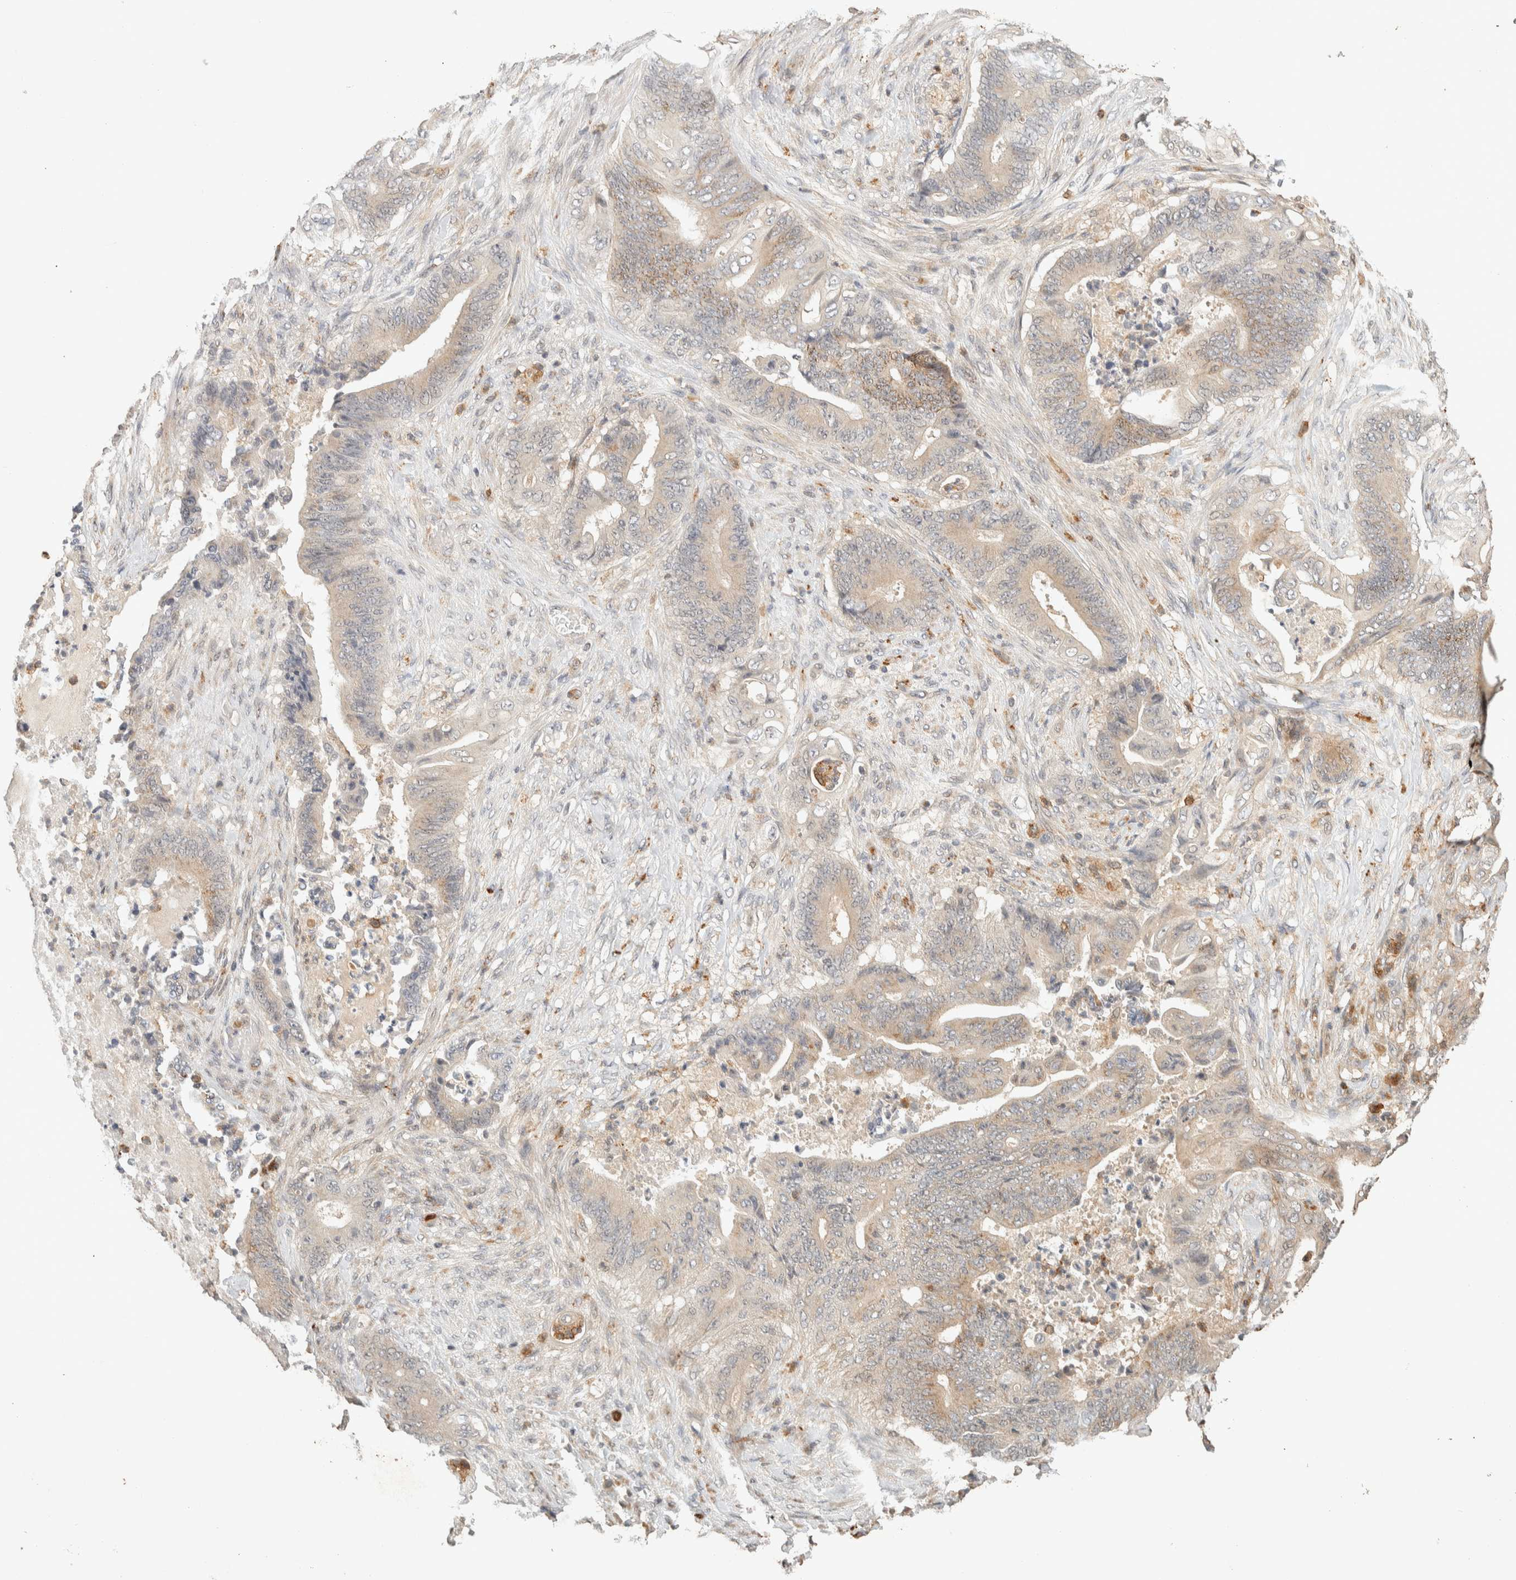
{"staining": {"intensity": "weak", "quantity": "25%-75%", "location": "cytoplasmic/membranous"}, "tissue": "stomach cancer", "cell_type": "Tumor cells", "image_type": "cancer", "snomed": [{"axis": "morphology", "description": "Adenocarcinoma, NOS"}, {"axis": "topography", "description": "Stomach"}], "caption": "Protein positivity by immunohistochemistry exhibits weak cytoplasmic/membranous expression in about 25%-75% of tumor cells in stomach cancer.", "gene": "ITPA", "patient": {"sex": "female", "age": 73}}